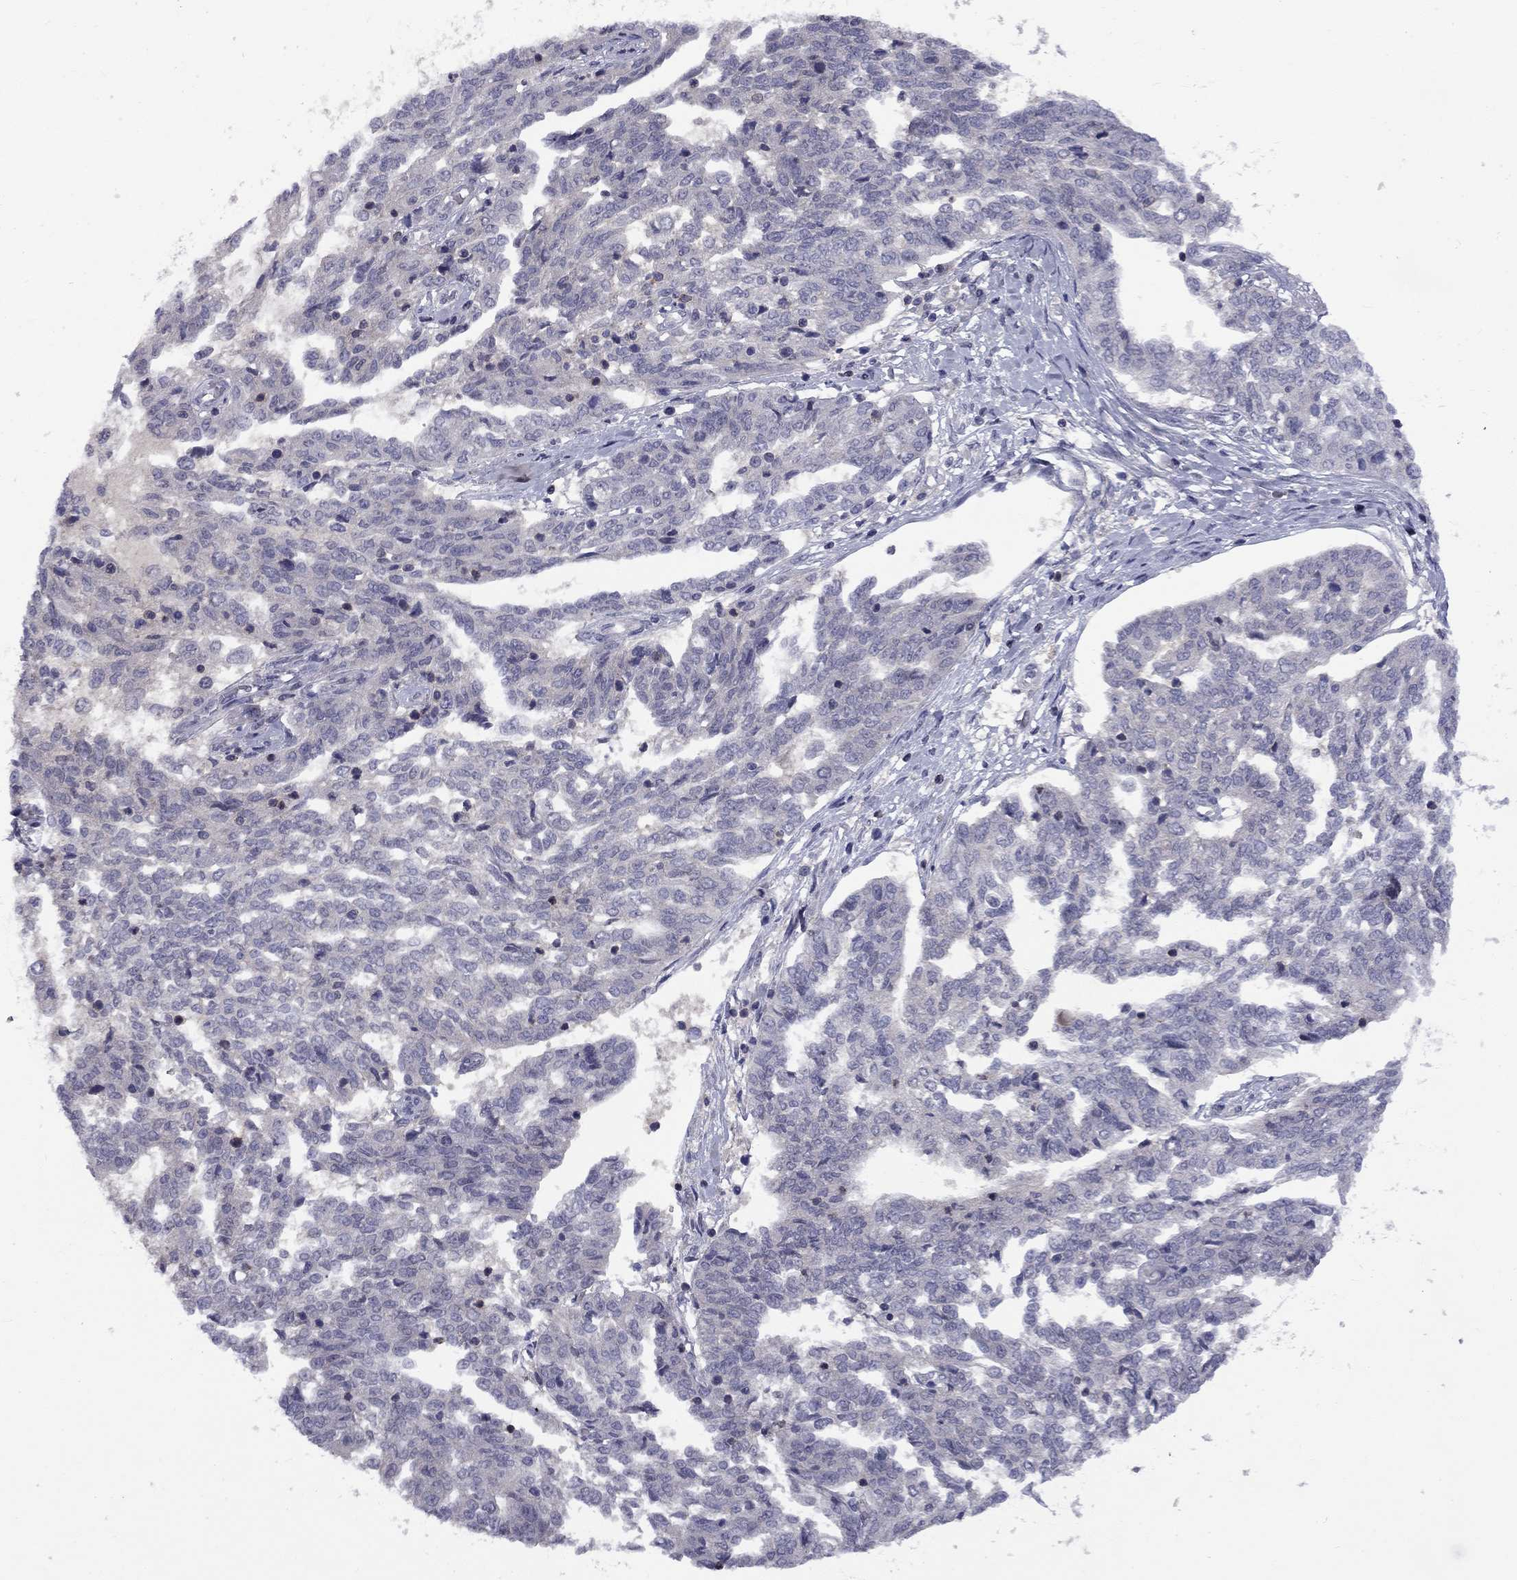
{"staining": {"intensity": "negative", "quantity": "none", "location": "none"}, "tissue": "ovarian cancer", "cell_type": "Tumor cells", "image_type": "cancer", "snomed": [{"axis": "morphology", "description": "Cystadenocarcinoma, serous, NOS"}, {"axis": "topography", "description": "Ovary"}], "caption": "The histopathology image displays no significant staining in tumor cells of ovarian cancer. The staining is performed using DAB brown chromogen with nuclei counter-stained in using hematoxylin.", "gene": "SNTA1", "patient": {"sex": "female", "age": 67}}